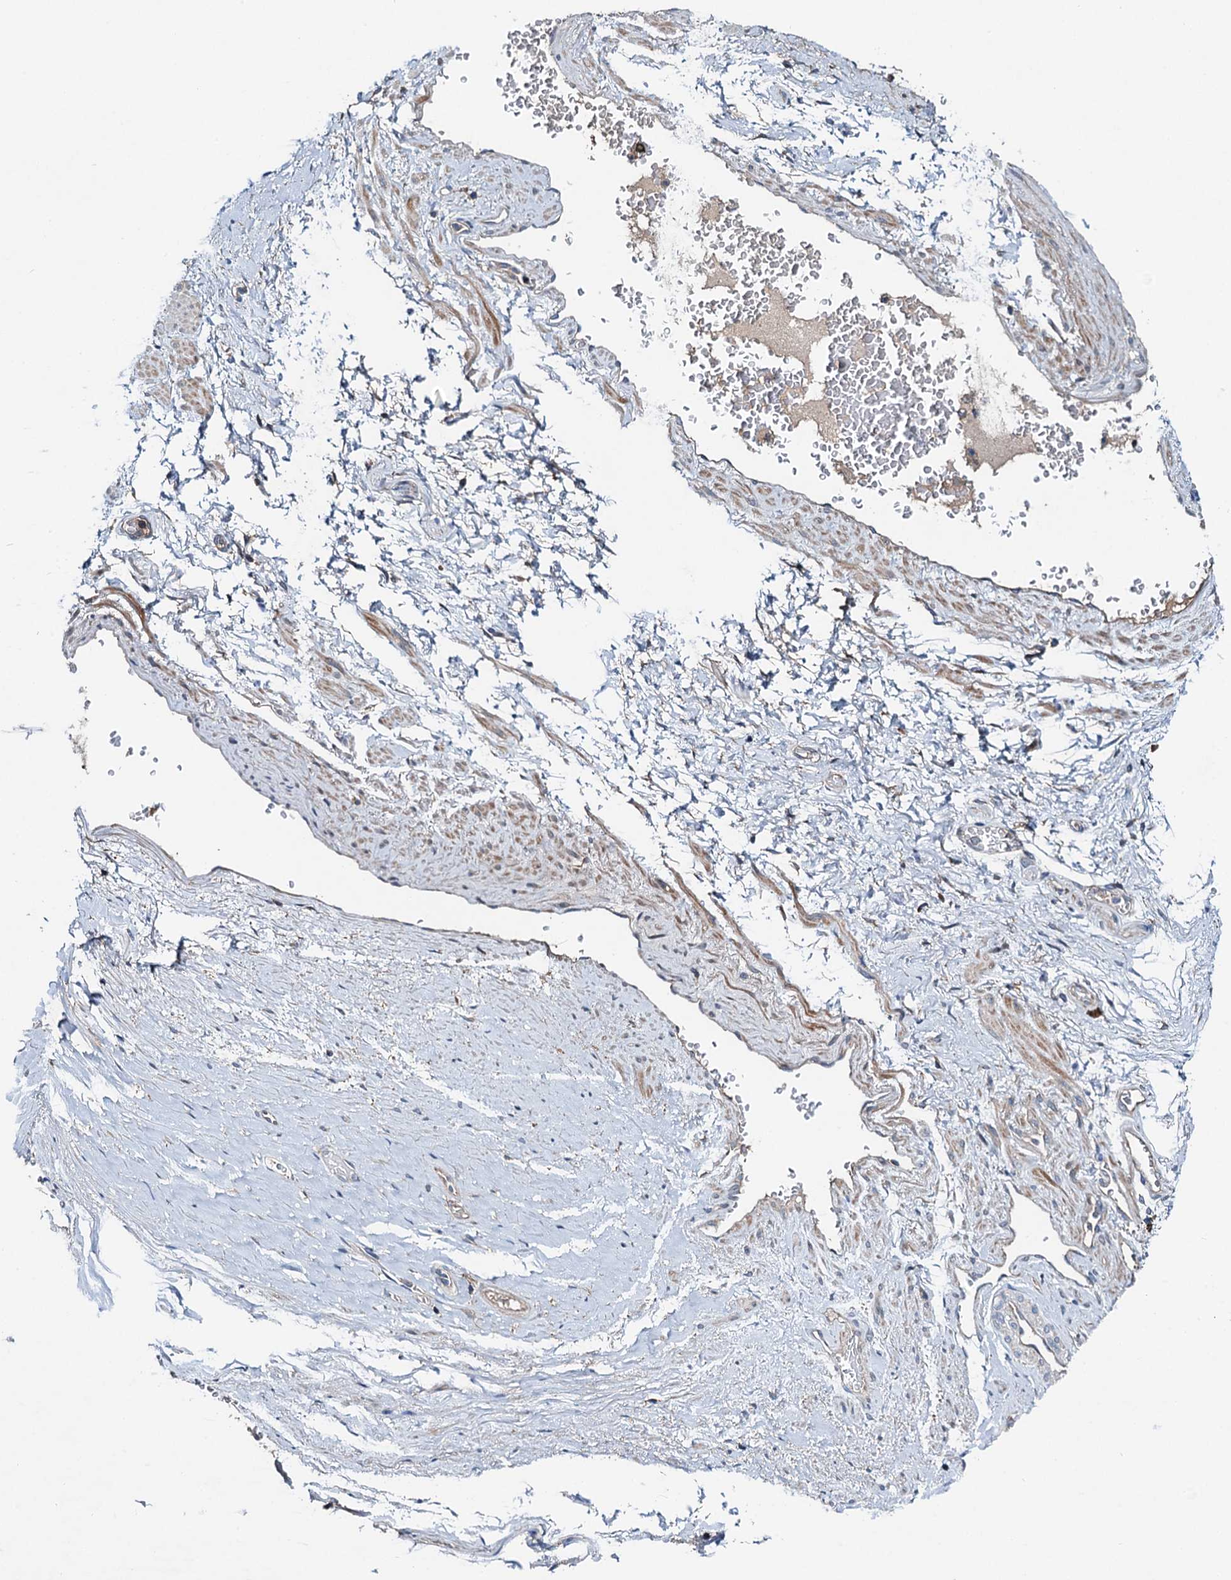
{"staining": {"intensity": "weak", "quantity": ">75%", "location": "cytoplasmic/membranous"}, "tissue": "soft tissue", "cell_type": "Fibroblasts", "image_type": "normal", "snomed": [{"axis": "morphology", "description": "Normal tissue, NOS"}, {"axis": "morphology", "description": "Adenocarcinoma, Low grade"}, {"axis": "topography", "description": "Prostate"}, {"axis": "topography", "description": "Peripheral nerve tissue"}], "caption": "An IHC histopathology image of normal tissue is shown. Protein staining in brown shows weak cytoplasmic/membranous positivity in soft tissue within fibroblasts. Immunohistochemistry stains the protein of interest in brown and the nuclei are stained blue.", "gene": "EFL1", "patient": {"sex": "male", "age": 63}}